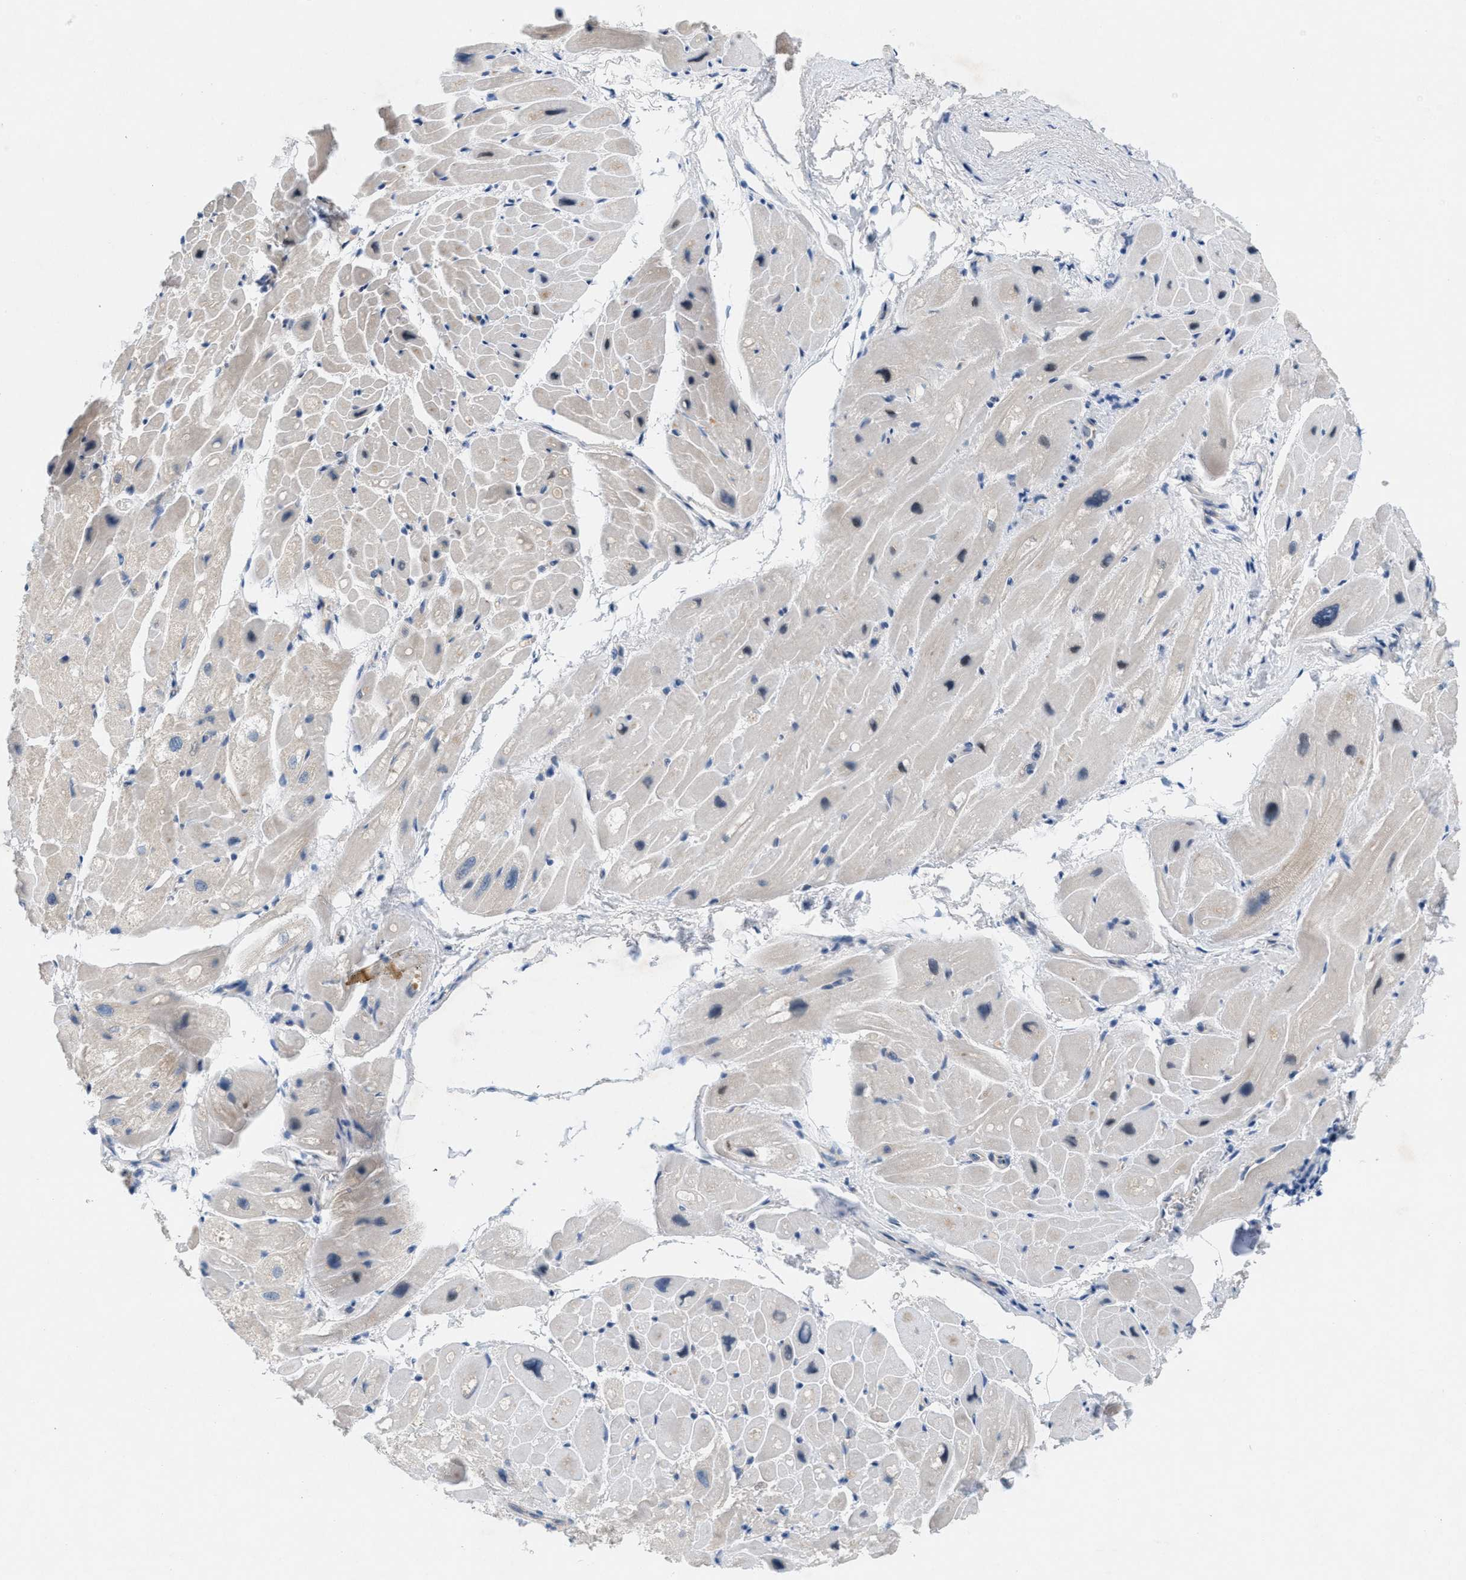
{"staining": {"intensity": "weak", "quantity": "25%-75%", "location": "nuclear"}, "tissue": "heart muscle", "cell_type": "Cardiomyocytes", "image_type": "normal", "snomed": [{"axis": "morphology", "description": "Normal tissue, NOS"}, {"axis": "topography", "description": "Heart"}], "caption": "Heart muscle stained with DAB (3,3'-diaminobenzidine) IHC demonstrates low levels of weak nuclear staining in about 25%-75% of cardiomyocytes. The protein is stained brown, and the nuclei are stained in blue (DAB (3,3'-diaminobenzidine) IHC with brightfield microscopy, high magnification).", "gene": "WIPI2", "patient": {"sex": "male", "age": 49}}